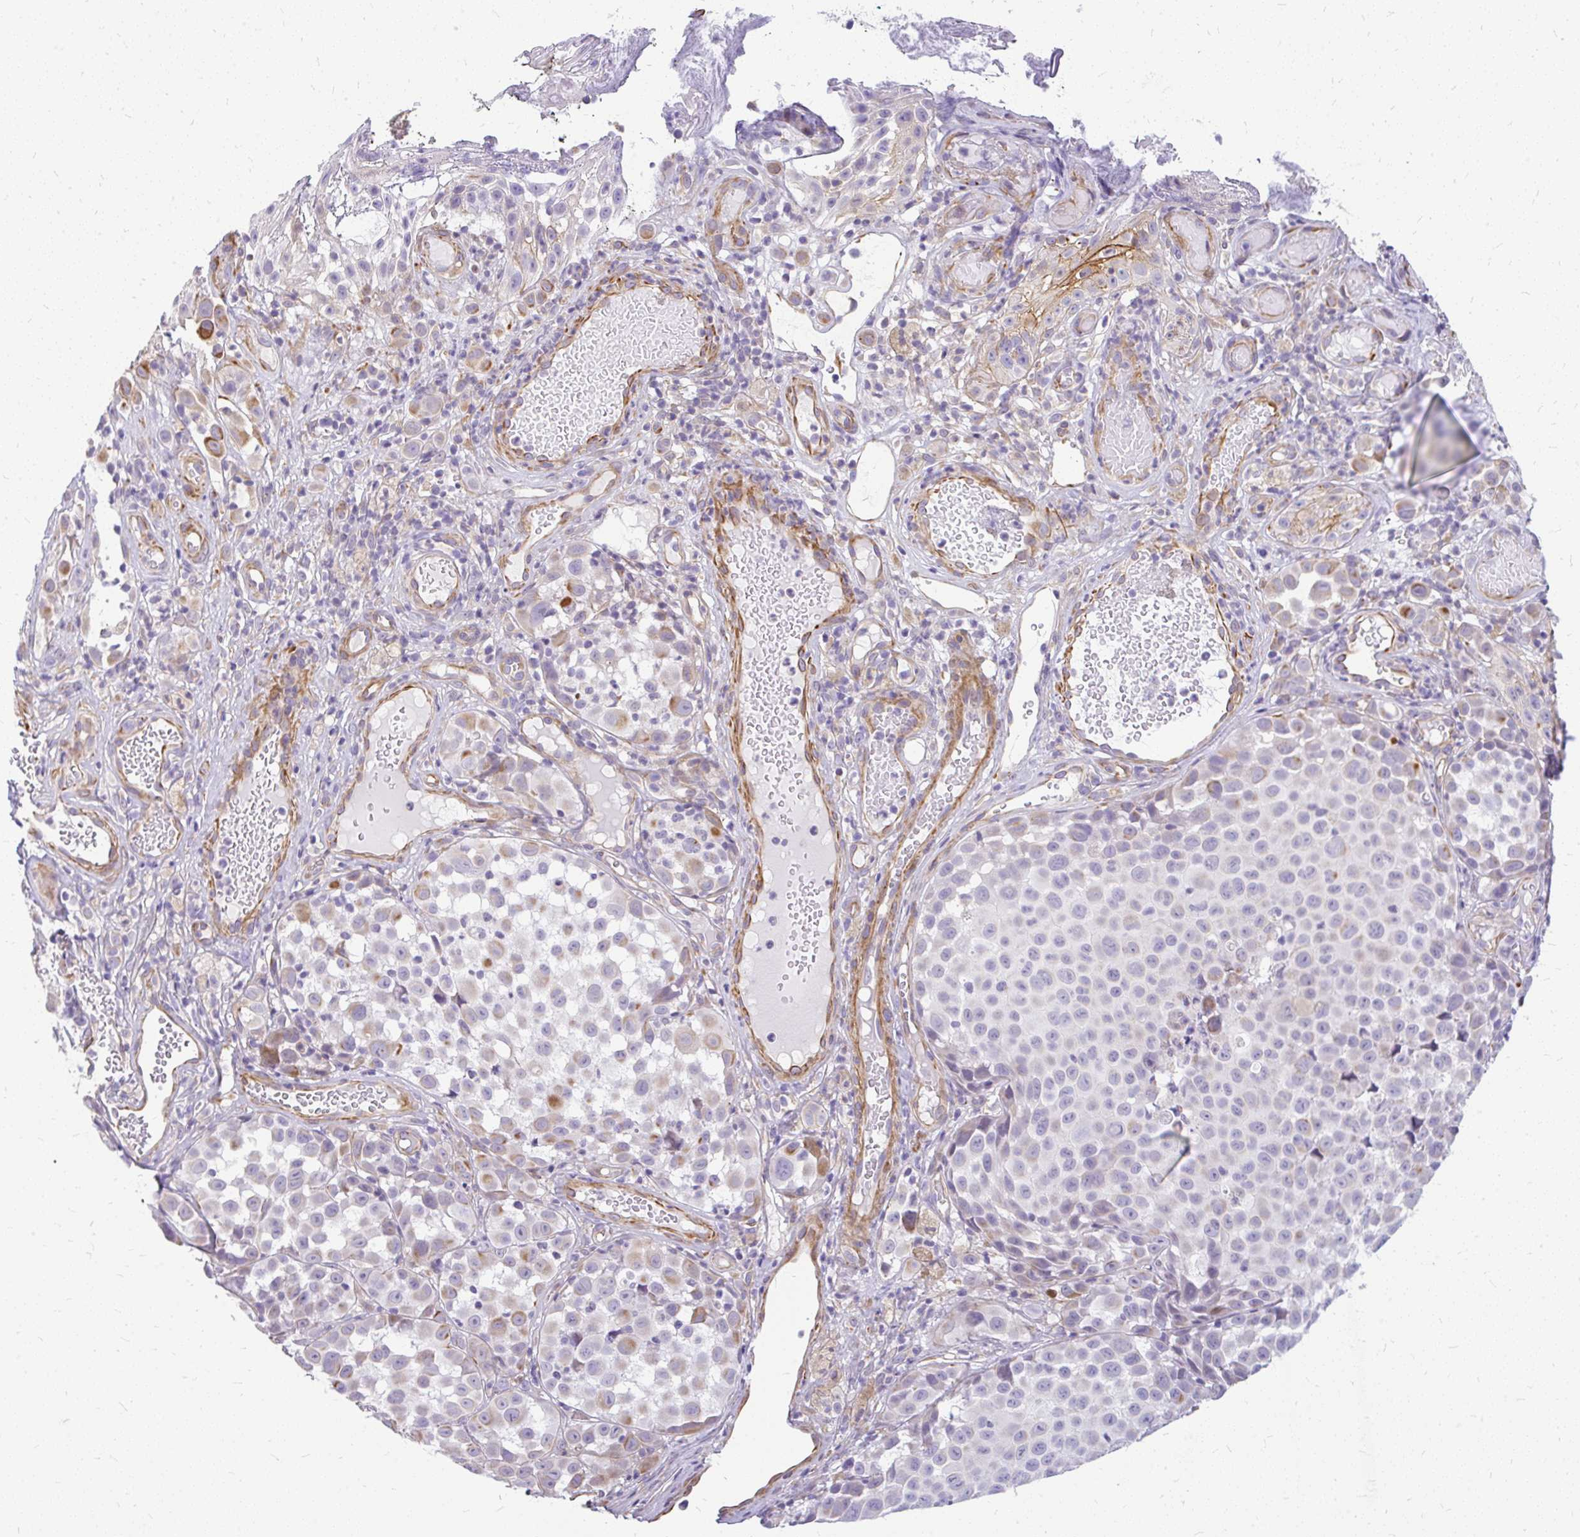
{"staining": {"intensity": "moderate", "quantity": "<25%", "location": "cytoplasmic/membranous"}, "tissue": "melanoma", "cell_type": "Tumor cells", "image_type": "cancer", "snomed": [{"axis": "morphology", "description": "Malignant melanoma, NOS"}, {"axis": "topography", "description": "Skin"}], "caption": "Moderate cytoplasmic/membranous positivity is present in approximately <25% of tumor cells in melanoma. (Stains: DAB (3,3'-diaminobenzidine) in brown, nuclei in blue, Microscopy: brightfield microscopy at high magnification).", "gene": "FAM83C", "patient": {"sex": "male", "age": 64}}